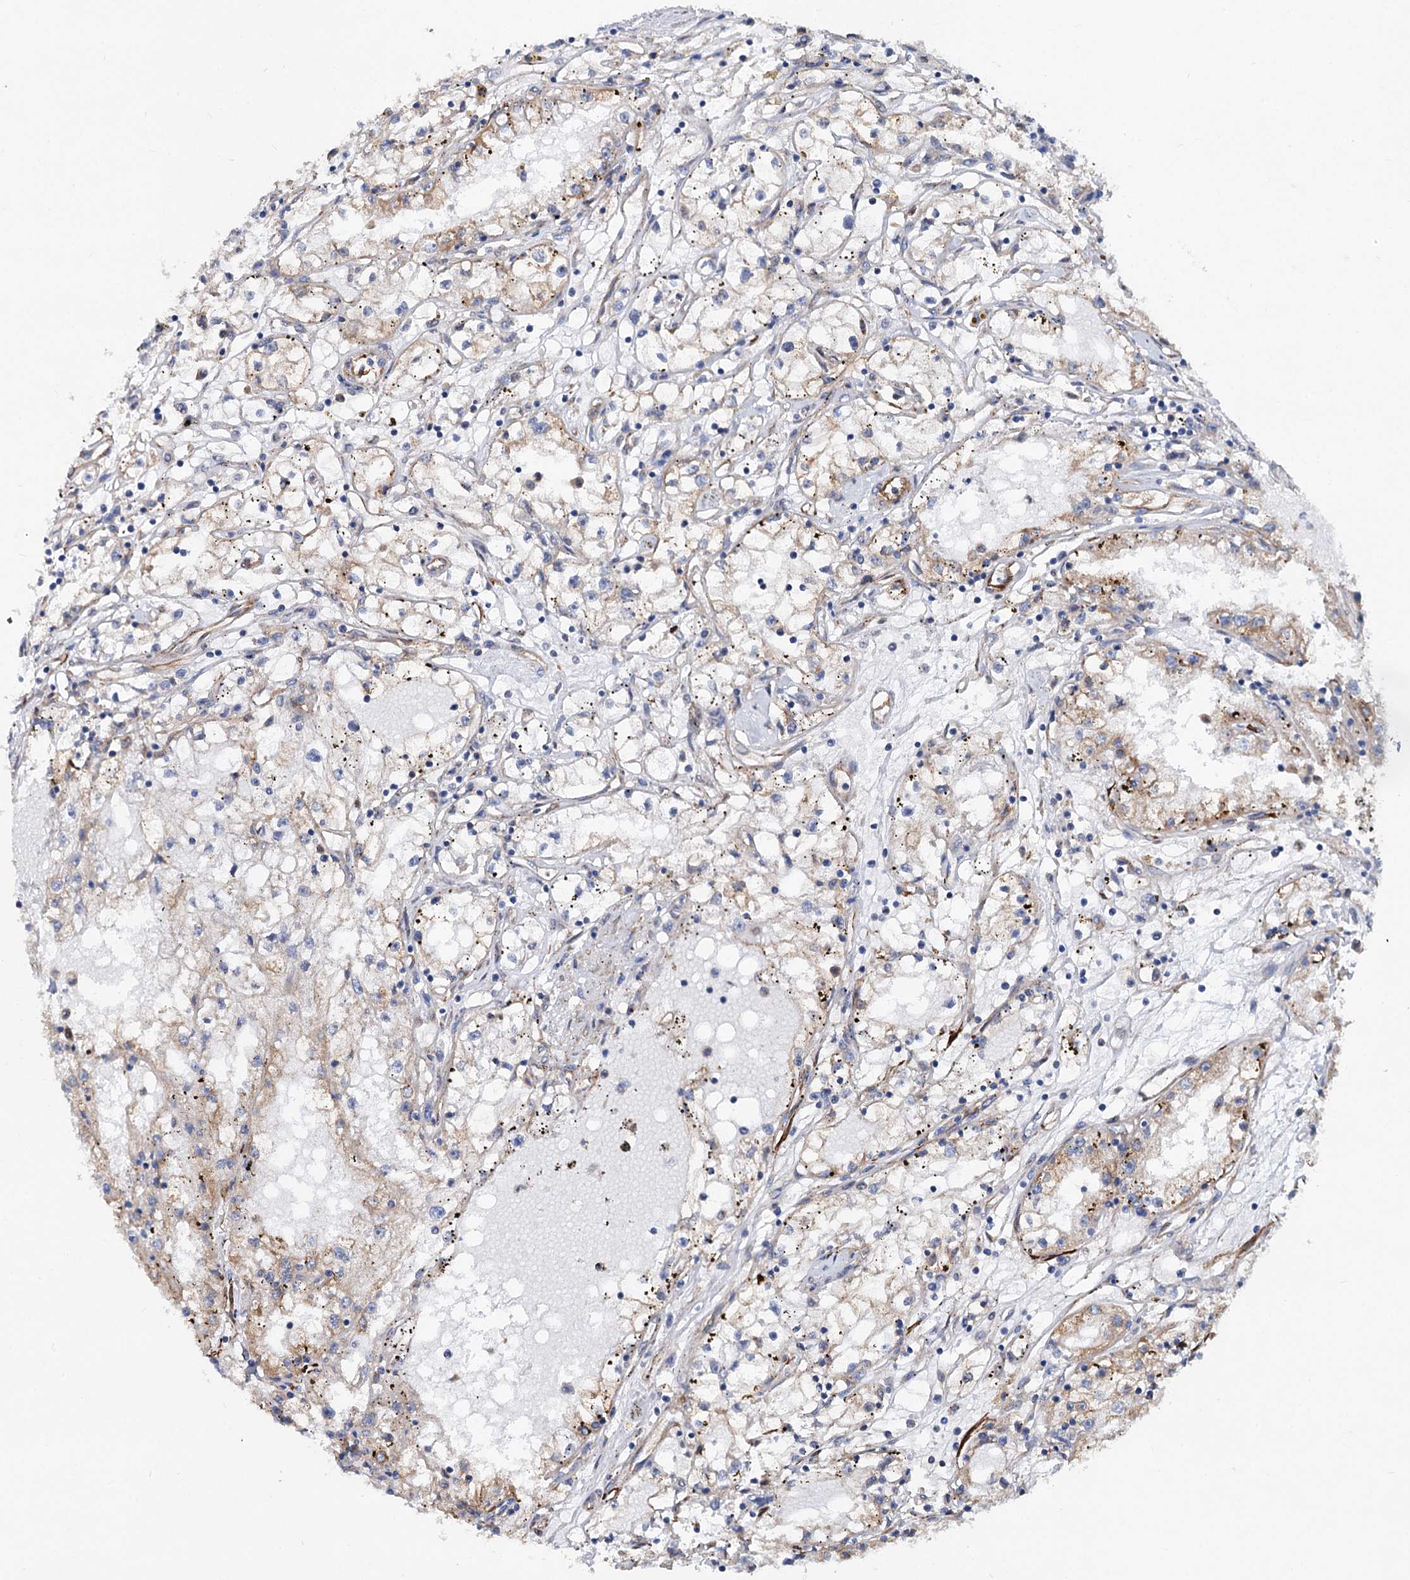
{"staining": {"intensity": "weak", "quantity": "25%-75%", "location": "cytoplasmic/membranous"}, "tissue": "renal cancer", "cell_type": "Tumor cells", "image_type": "cancer", "snomed": [{"axis": "morphology", "description": "Adenocarcinoma, NOS"}, {"axis": "topography", "description": "Kidney"}], "caption": "Immunohistochemistry histopathology image of neoplastic tissue: renal cancer stained using IHC demonstrates low levels of weak protein expression localized specifically in the cytoplasmic/membranous of tumor cells, appearing as a cytoplasmic/membranous brown color.", "gene": "TRIM55", "patient": {"sex": "male", "age": 56}}